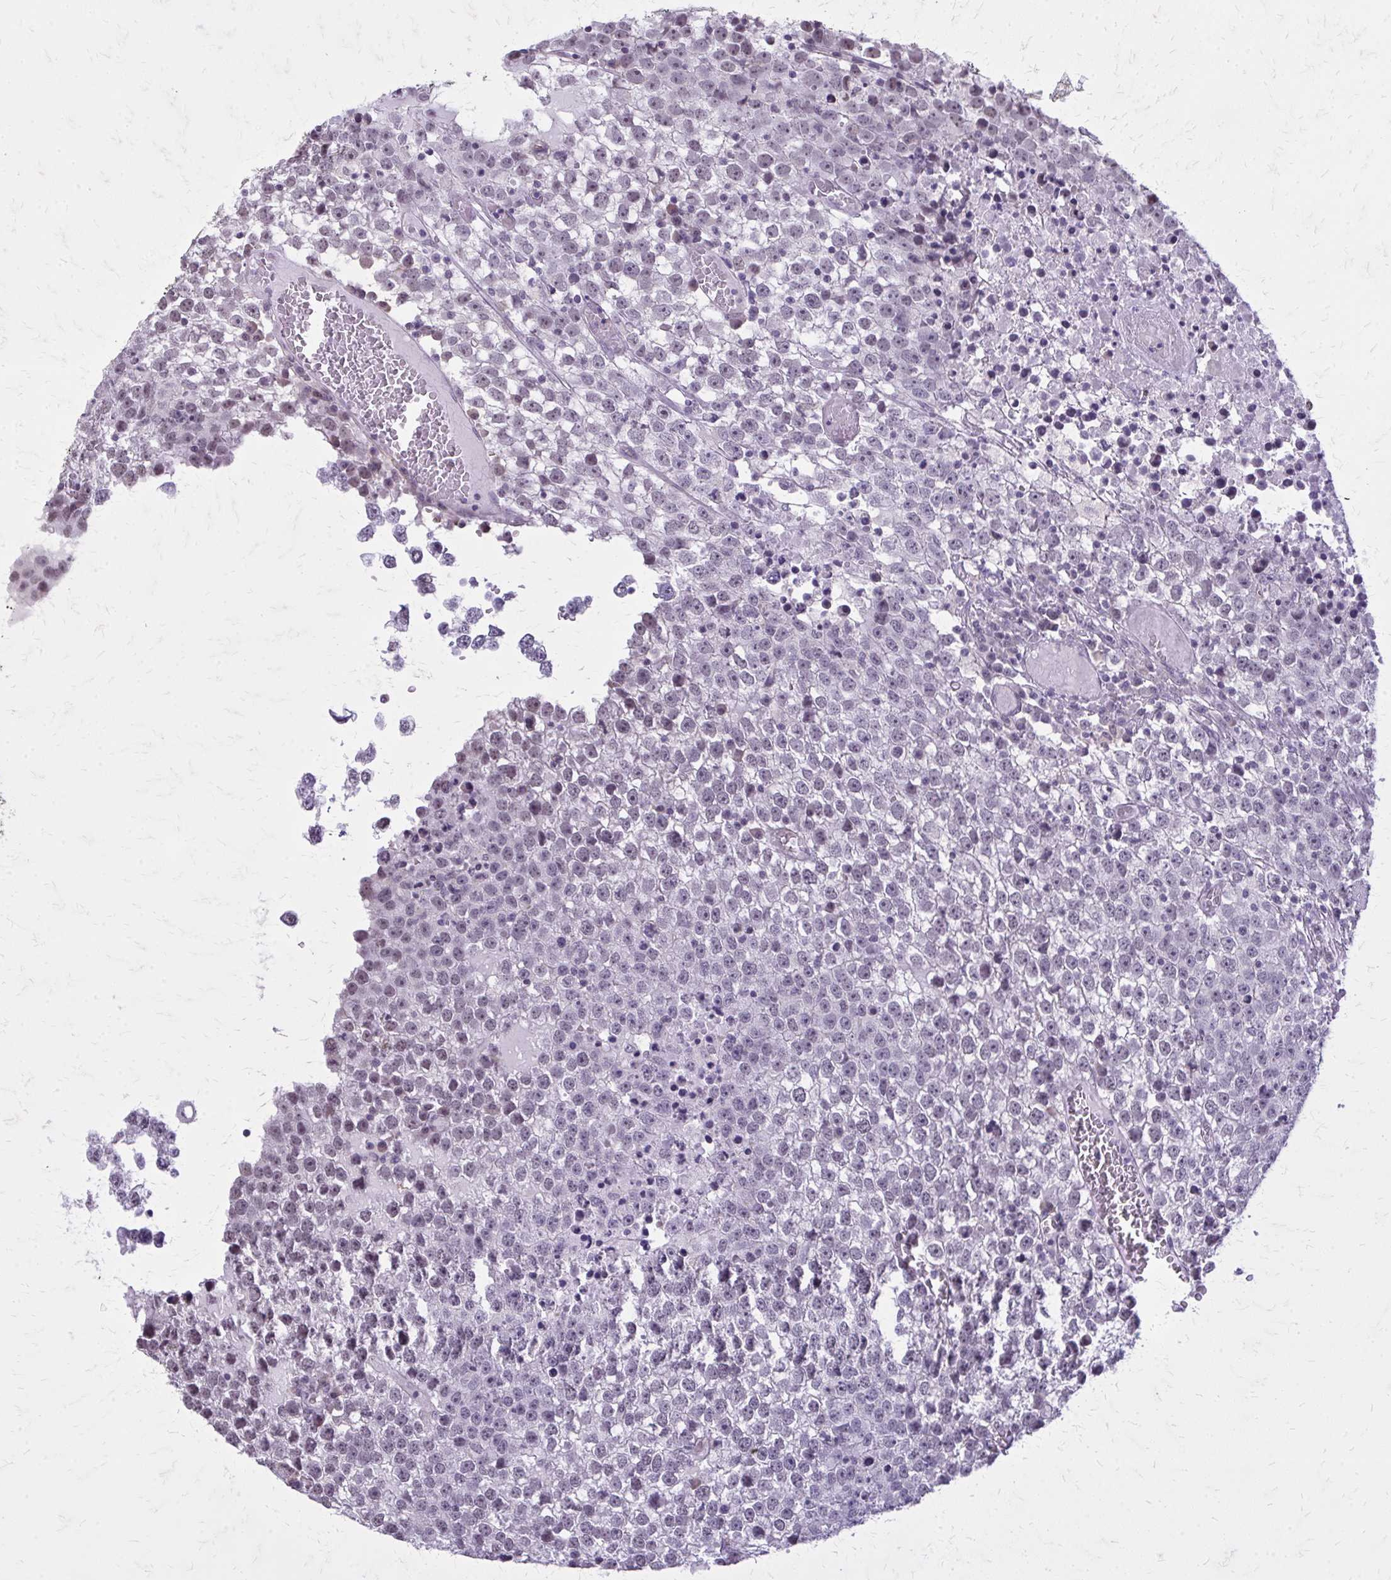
{"staining": {"intensity": "negative", "quantity": "none", "location": "none"}, "tissue": "testis cancer", "cell_type": "Tumor cells", "image_type": "cancer", "snomed": [{"axis": "morphology", "description": "Seminoma, NOS"}, {"axis": "topography", "description": "Testis"}], "caption": "Seminoma (testis) was stained to show a protein in brown. There is no significant positivity in tumor cells.", "gene": "PLCB1", "patient": {"sex": "male", "age": 65}}